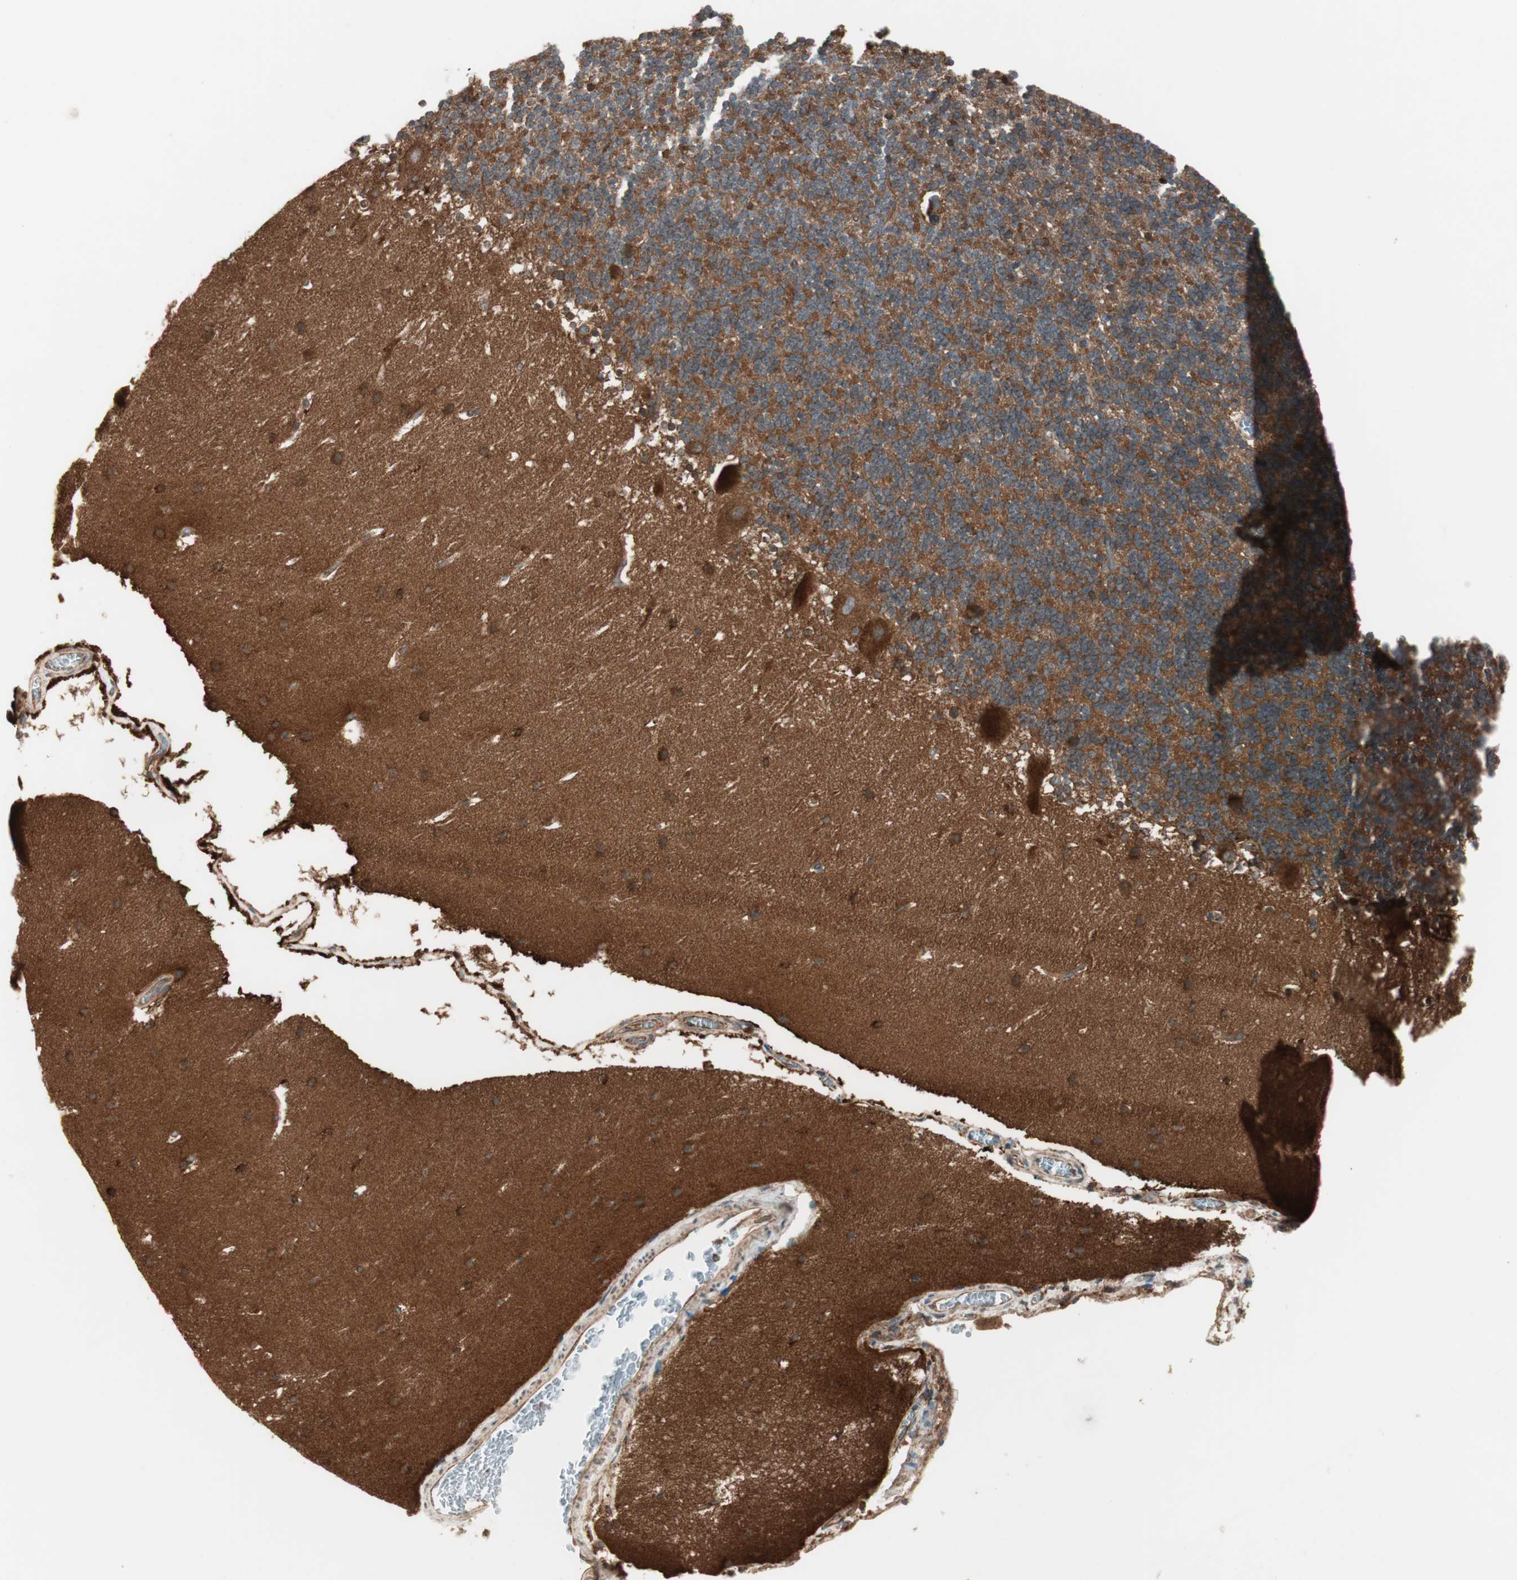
{"staining": {"intensity": "strong", "quantity": ">75%", "location": "cytoplasmic/membranous"}, "tissue": "cerebellum", "cell_type": "Cells in granular layer", "image_type": "normal", "snomed": [{"axis": "morphology", "description": "Normal tissue, NOS"}, {"axis": "topography", "description": "Cerebellum"}], "caption": "Cells in granular layer exhibit strong cytoplasmic/membranous staining in about >75% of cells in normal cerebellum. Immunohistochemistry (ihc) stains the protein in brown and the nuclei are stained blue.", "gene": "RAB5A", "patient": {"sex": "male", "age": 45}}